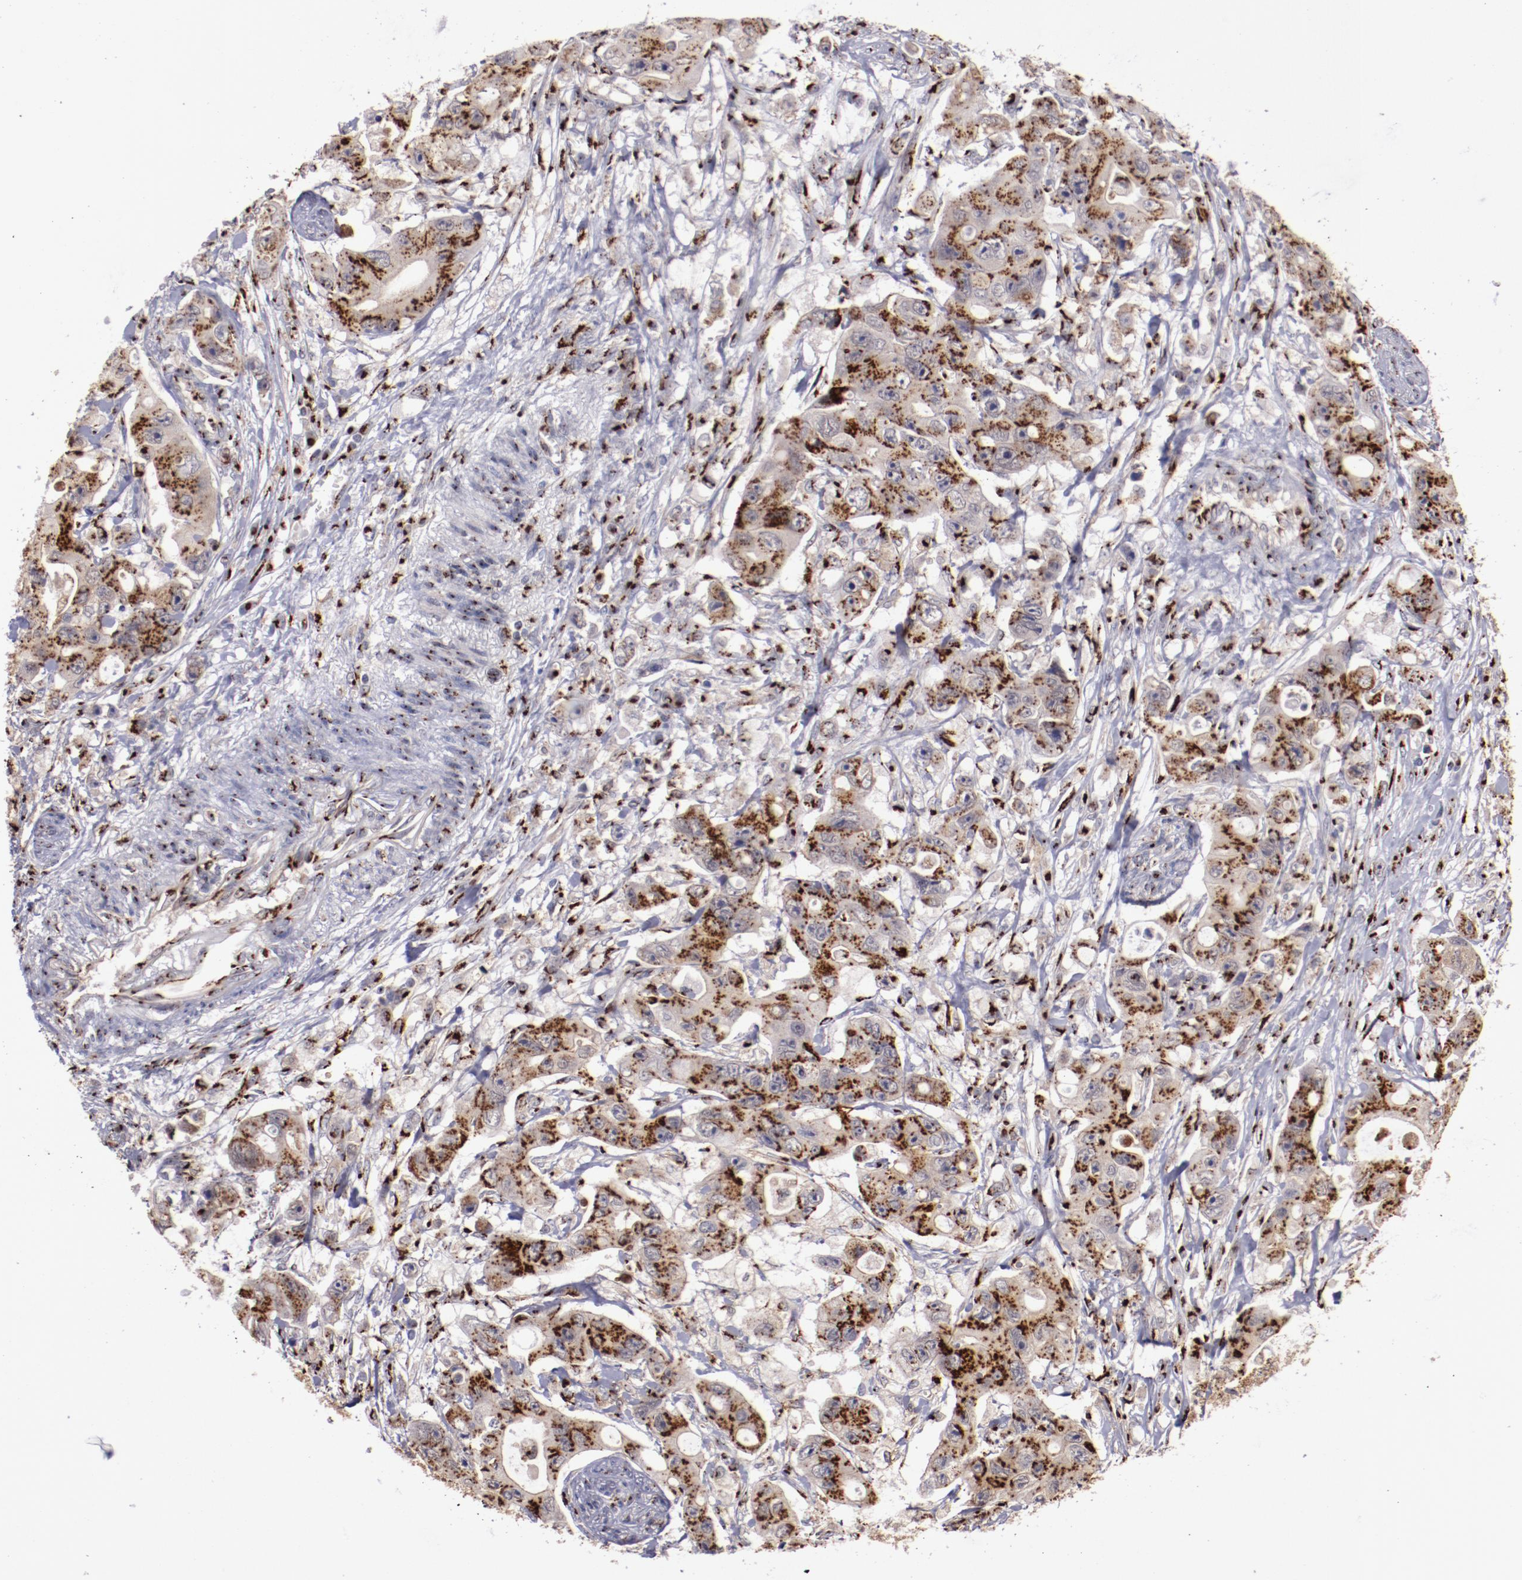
{"staining": {"intensity": "strong", "quantity": ">75%", "location": "cytoplasmic/membranous"}, "tissue": "colorectal cancer", "cell_type": "Tumor cells", "image_type": "cancer", "snomed": [{"axis": "morphology", "description": "Adenocarcinoma, NOS"}, {"axis": "topography", "description": "Colon"}], "caption": "Strong cytoplasmic/membranous expression is identified in approximately >75% of tumor cells in colorectal adenocarcinoma.", "gene": "GOLIM4", "patient": {"sex": "female", "age": 46}}